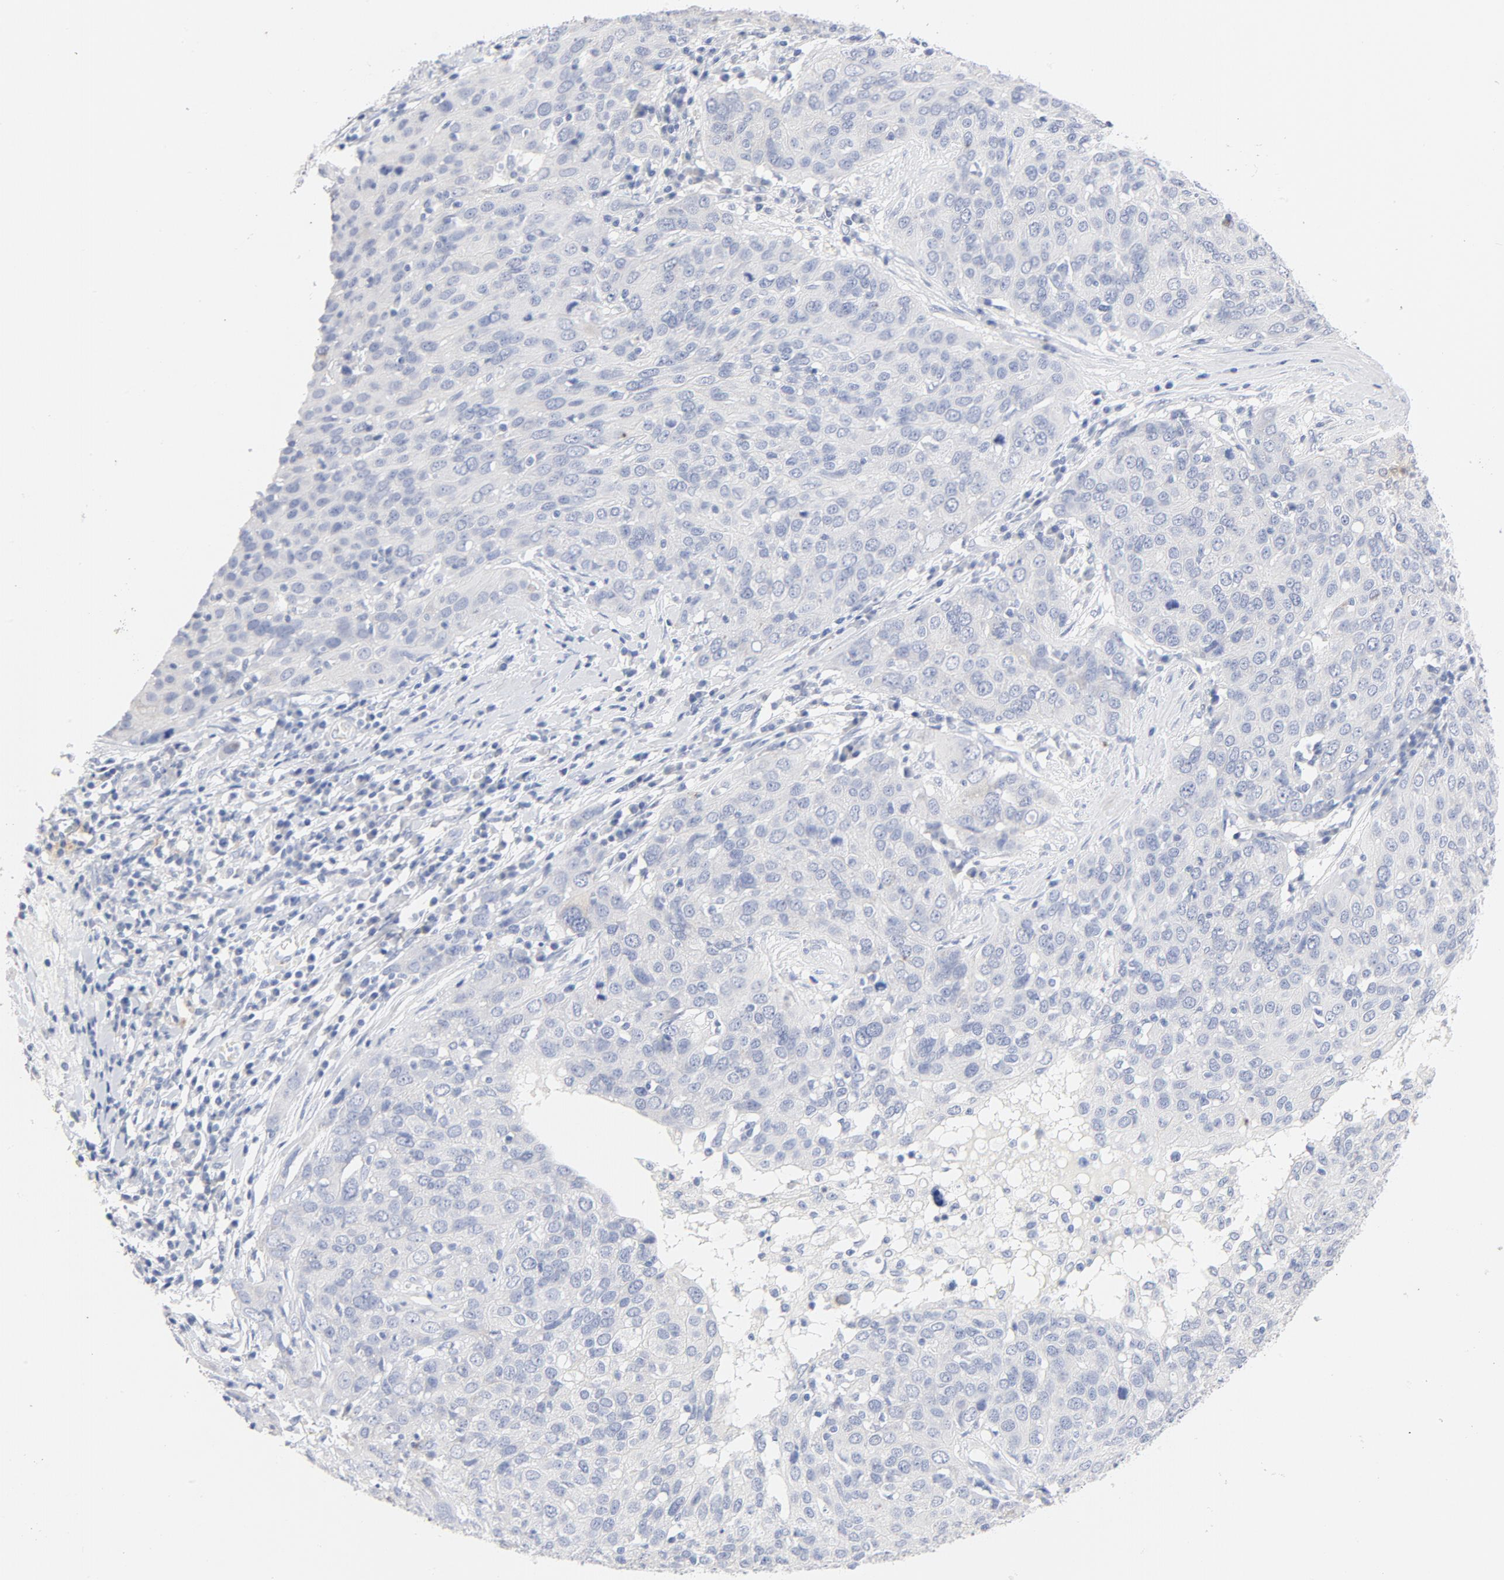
{"staining": {"intensity": "negative", "quantity": "none", "location": "none"}, "tissue": "ovarian cancer", "cell_type": "Tumor cells", "image_type": "cancer", "snomed": [{"axis": "morphology", "description": "Carcinoma, endometroid"}, {"axis": "topography", "description": "Ovary"}], "caption": "This is an immunohistochemistry (IHC) photomicrograph of human ovarian endometroid carcinoma. There is no staining in tumor cells.", "gene": "FGFR3", "patient": {"sex": "female", "age": 50}}